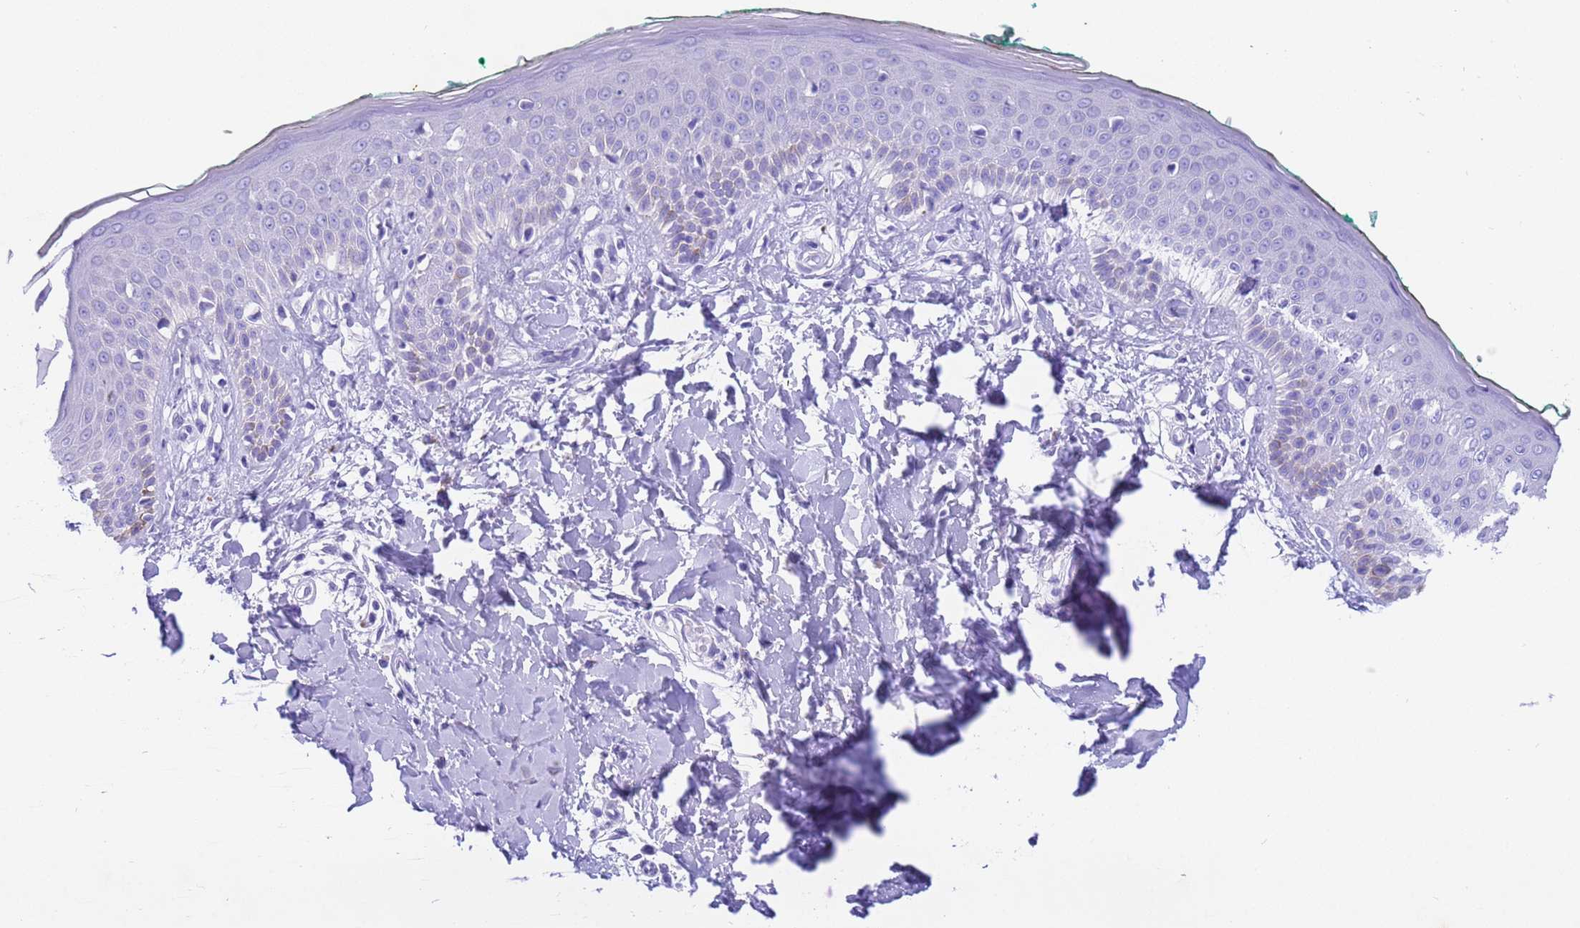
{"staining": {"intensity": "negative", "quantity": "none", "location": "none"}, "tissue": "skin", "cell_type": "Fibroblasts", "image_type": "normal", "snomed": [{"axis": "morphology", "description": "Normal tissue, NOS"}, {"axis": "morphology", "description": "Malignant melanoma, NOS"}, {"axis": "topography", "description": "Skin"}], "caption": "The micrograph shows no staining of fibroblasts in unremarkable skin.", "gene": "USP38", "patient": {"sex": "male", "age": 62}}